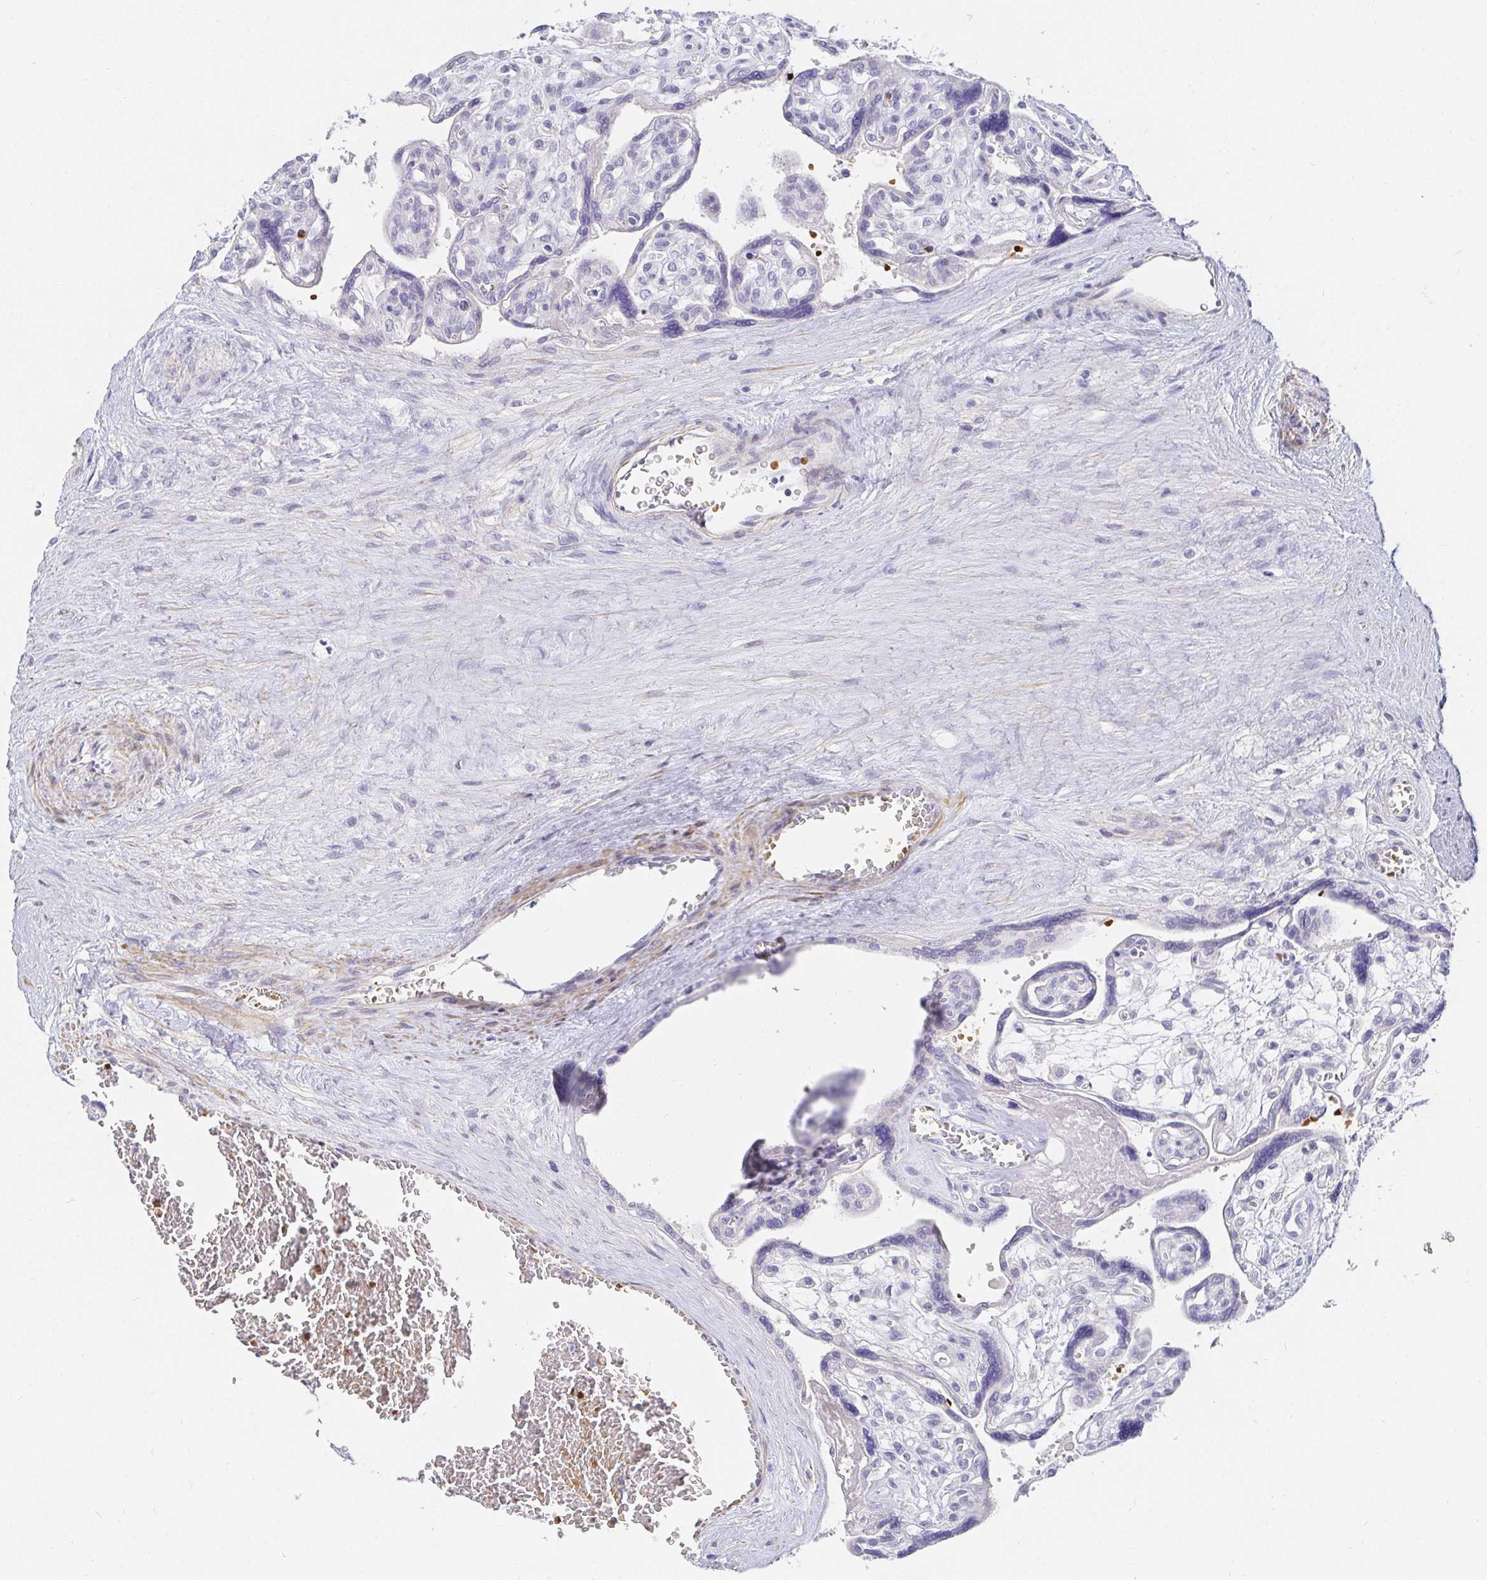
{"staining": {"intensity": "negative", "quantity": "none", "location": "none"}, "tissue": "placenta", "cell_type": "Trophoblastic cells", "image_type": "normal", "snomed": [{"axis": "morphology", "description": "Normal tissue, NOS"}, {"axis": "topography", "description": "Placenta"}], "caption": "Trophoblastic cells are negative for brown protein staining in benign placenta. (DAB (3,3'-diaminobenzidine) immunohistochemistry visualized using brightfield microscopy, high magnification).", "gene": "FGF21", "patient": {"sex": "female", "age": 39}}